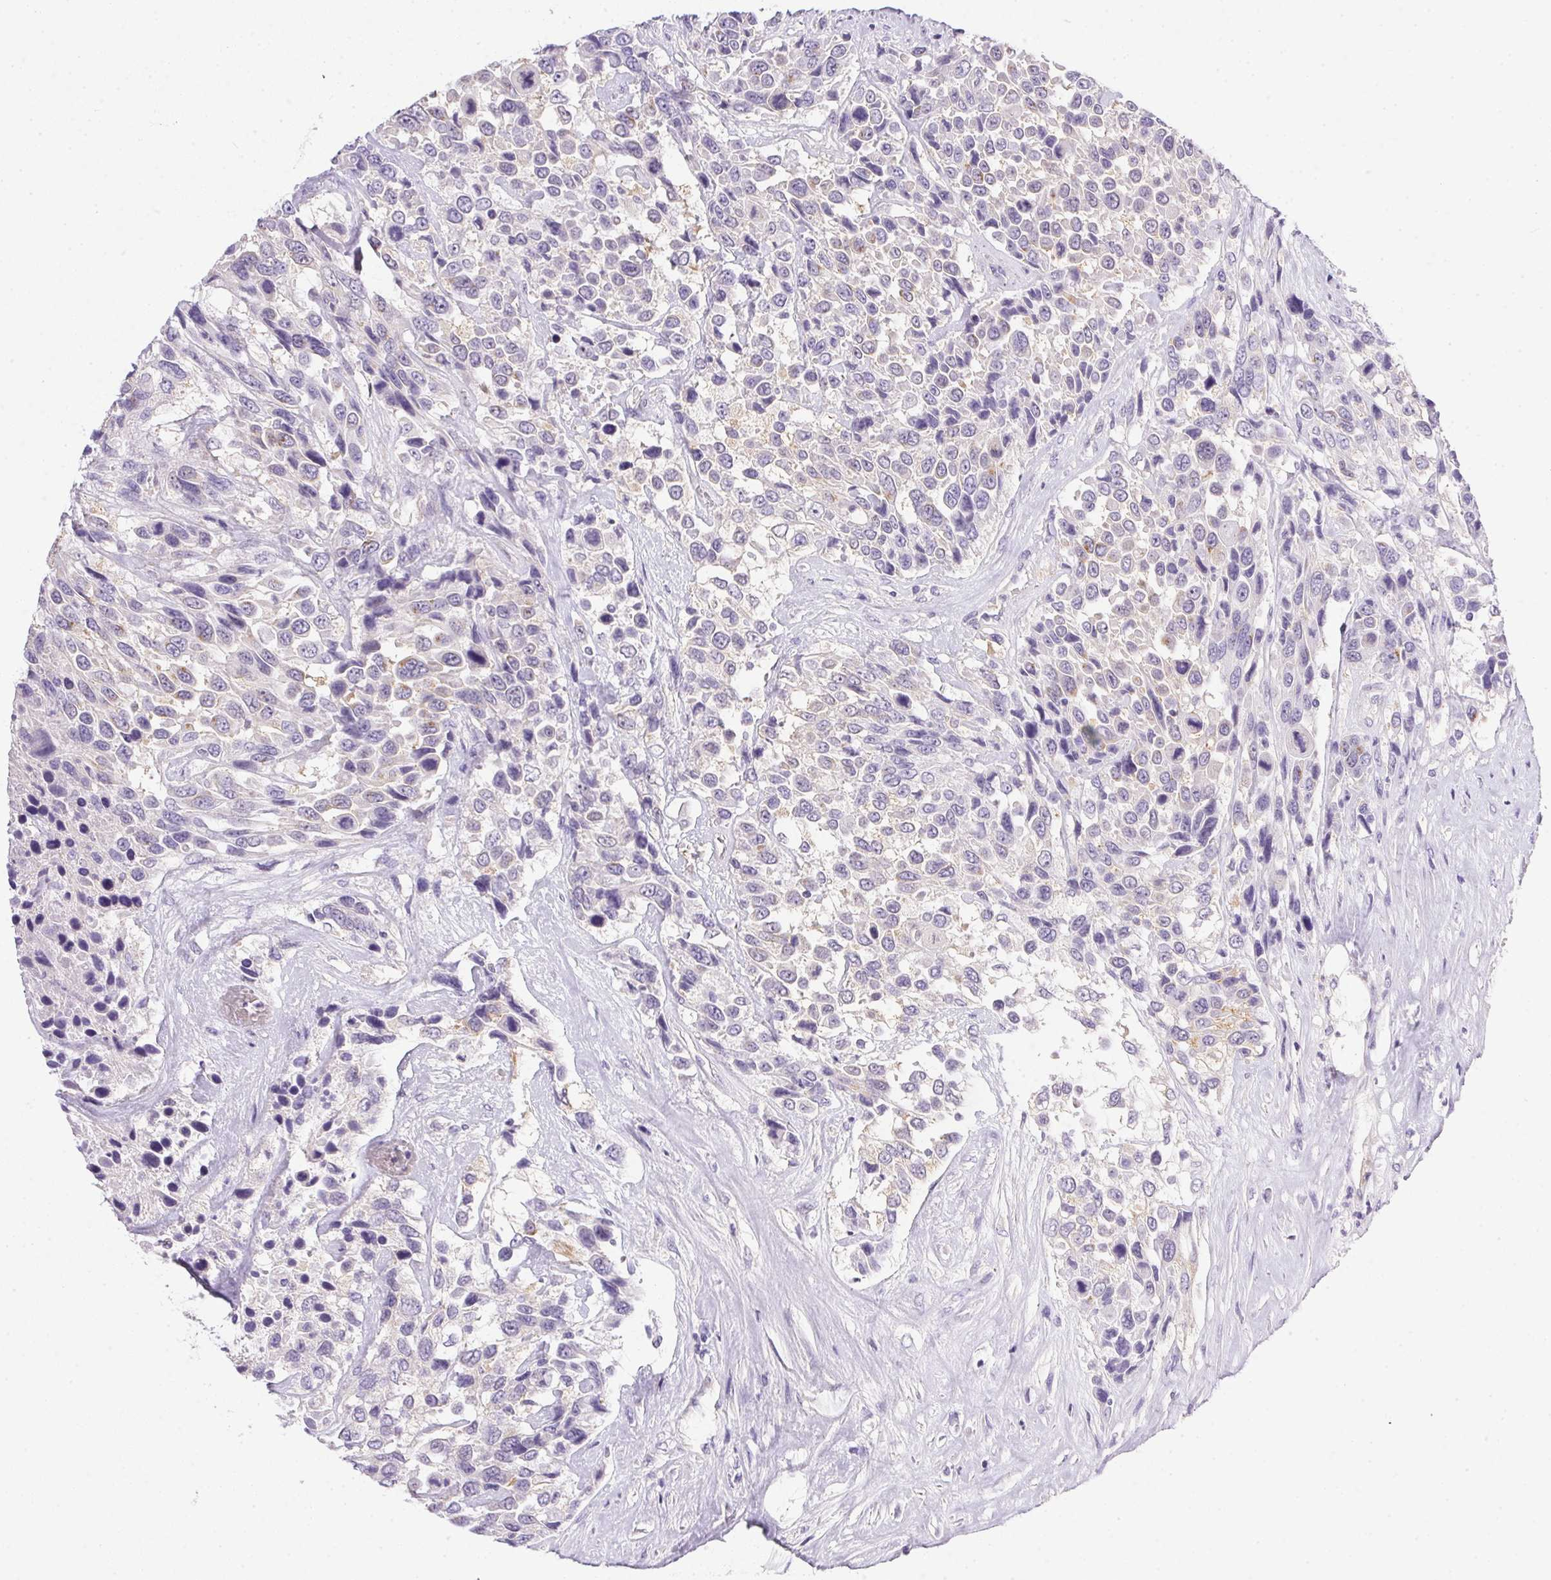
{"staining": {"intensity": "weak", "quantity": "<25%", "location": "cytoplasmic/membranous"}, "tissue": "urothelial cancer", "cell_type": "Tumor cells", "image_type": "cancer", "snomed": [{"axis": "morphology", "description": "Urothelial carcinoma, High grade"}, {"axis": "topography", "description": "Urinary bladder"}], "caption": "High power microscopy image of an immunohistochemistry (IHC) photomicrograph of urothelial carcinoma (high-grade), revealing no significant staining in tumor cells. (Immunohistochemistry, brightfield microscopy, high magnification).", "gene": "SLC17A7", "patient": {"sex": "female", "age": 70}}